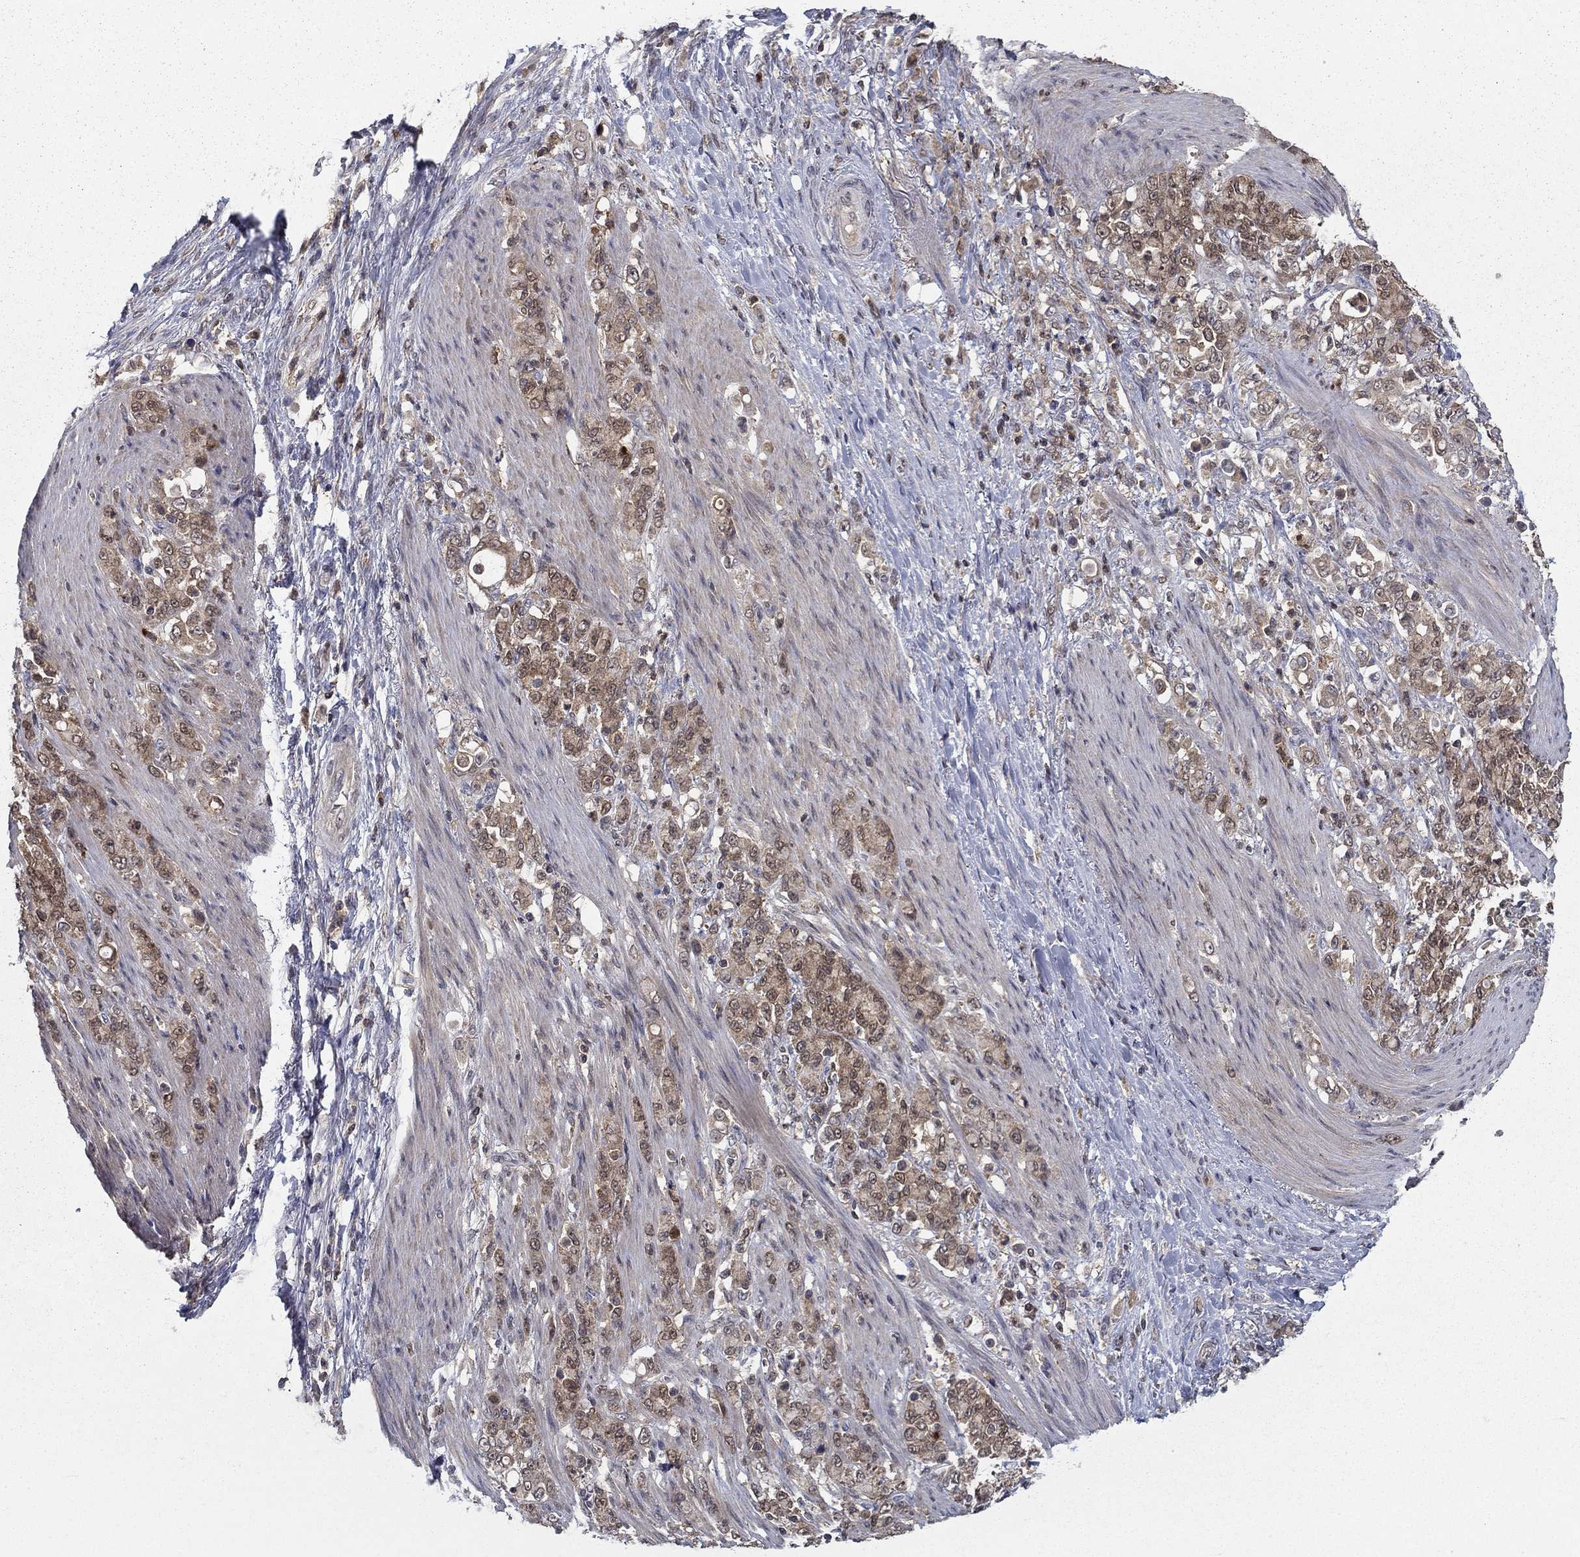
{"staining": {"intensity": "moderate", "quantity": "<25%", "location": "cytoplasmic/membranous,nuclear"}, "tissue": "stomach cancer", "cell_type": "Tumor cells", "image_type": "cancer", "snomed": [{"axis": "morphology", "description": "Adenocarcinoma, NOS"}, {"axis": "topography", "description": "Stomach"}], "caption": "Brown immunohistochemical staining in adenocarcinoma (stomach) reveals moderate cytoplasmic/membranous and nuclear expression in approximately <25% of tumor cells. (Brightfield microscopy of DAB IHC at high magnification).", "gene": "NIT2", "patient": {"sex": "female", "age": 79}}